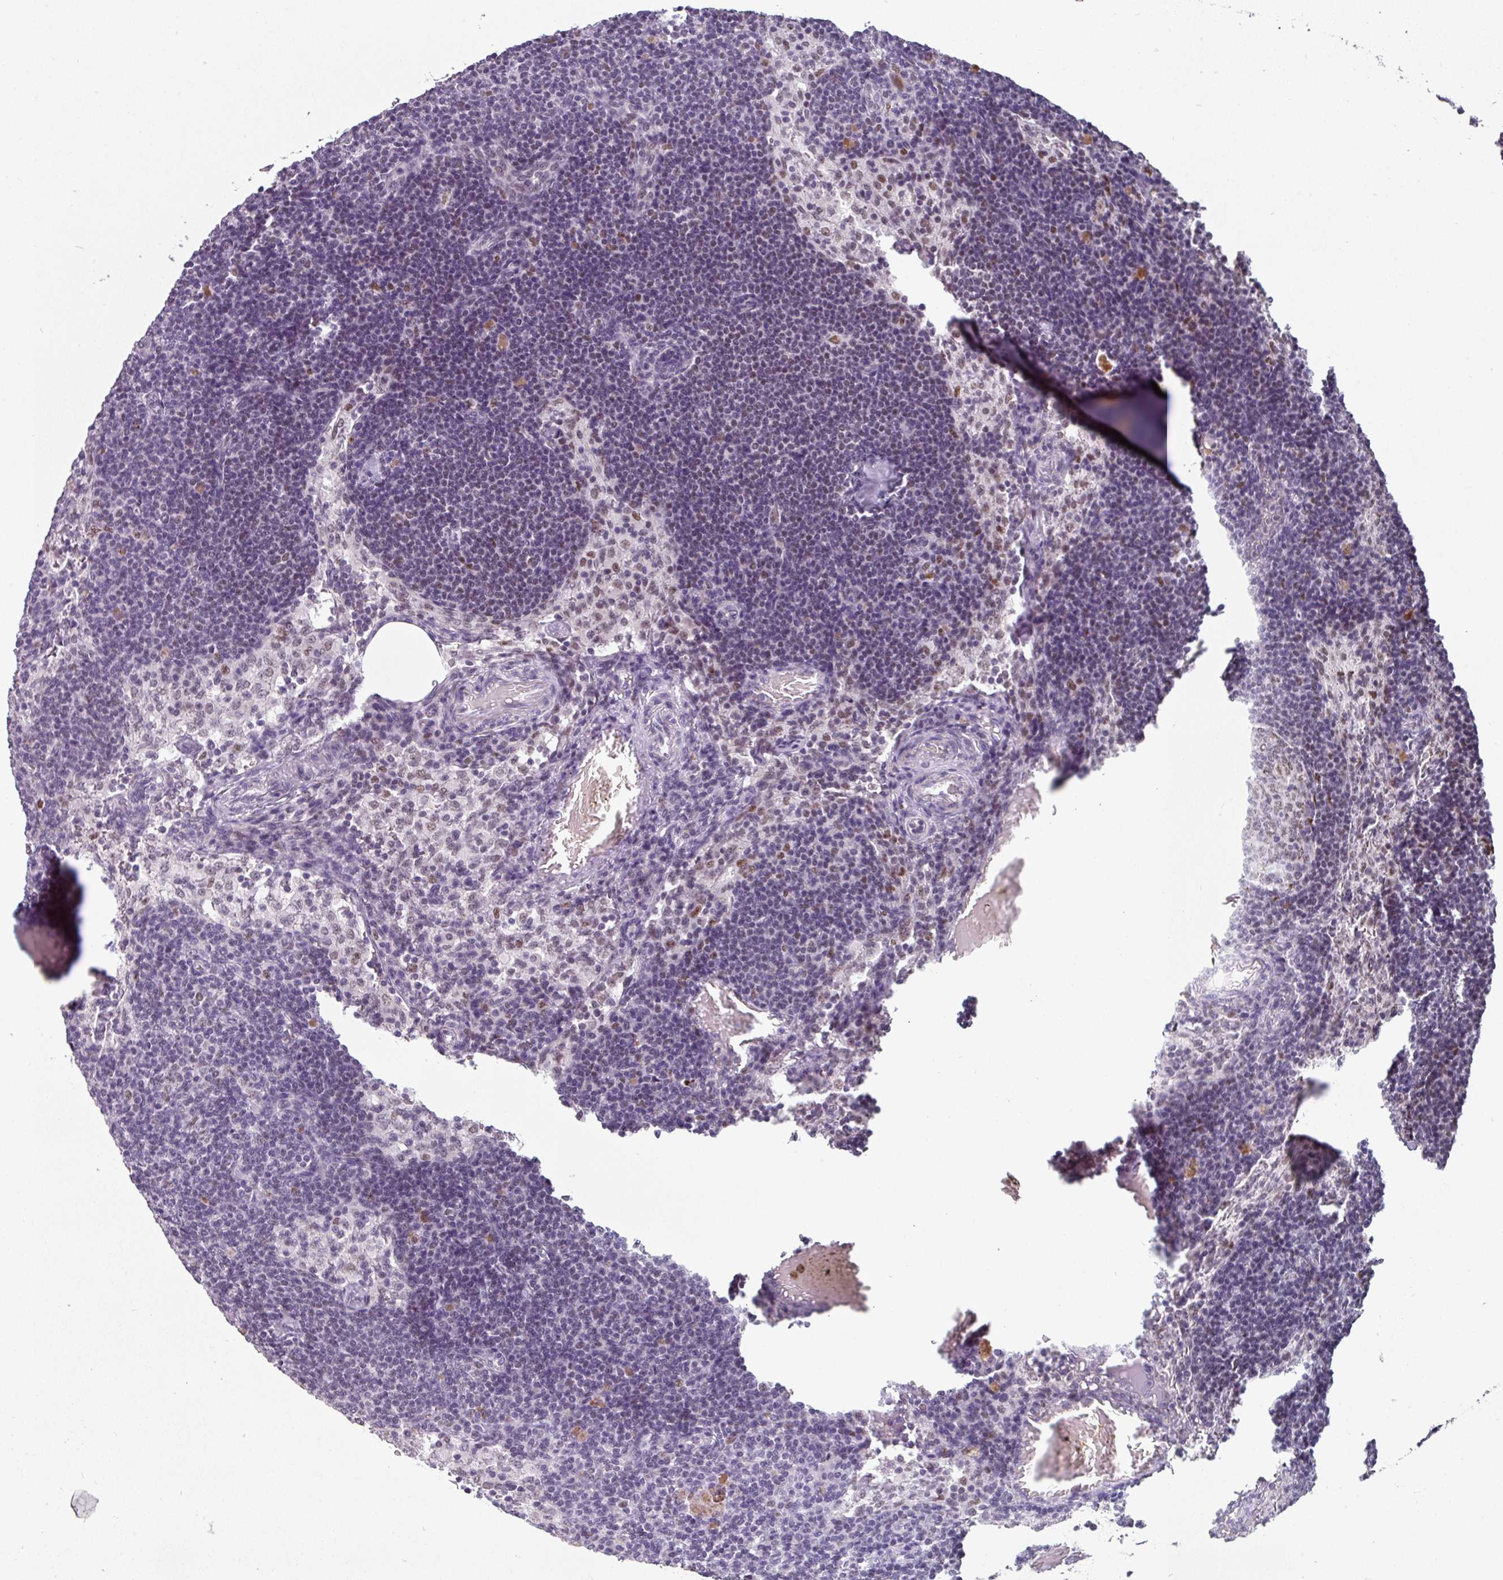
{"staining": {"intensity": "moderate", "quantity": "25%-75%", "location": "nuclear"}, "tissue": "lymph node", "cell_type": "Germinal center cells", "image_type": "normal", "snomed": [{"axis": "morphology", "description": "Normal tissue, NOS"}, {"axis": "topography", "description": "Lymph node"}], "caption": "DAB immunohistochemical staining of normal lymph node shows moderate nuclear protein positivity in approximately 25%-75% of germinal center cells.", "gene": "ENSG00000283782", "patient": {"sex": "male", "age": 49}}